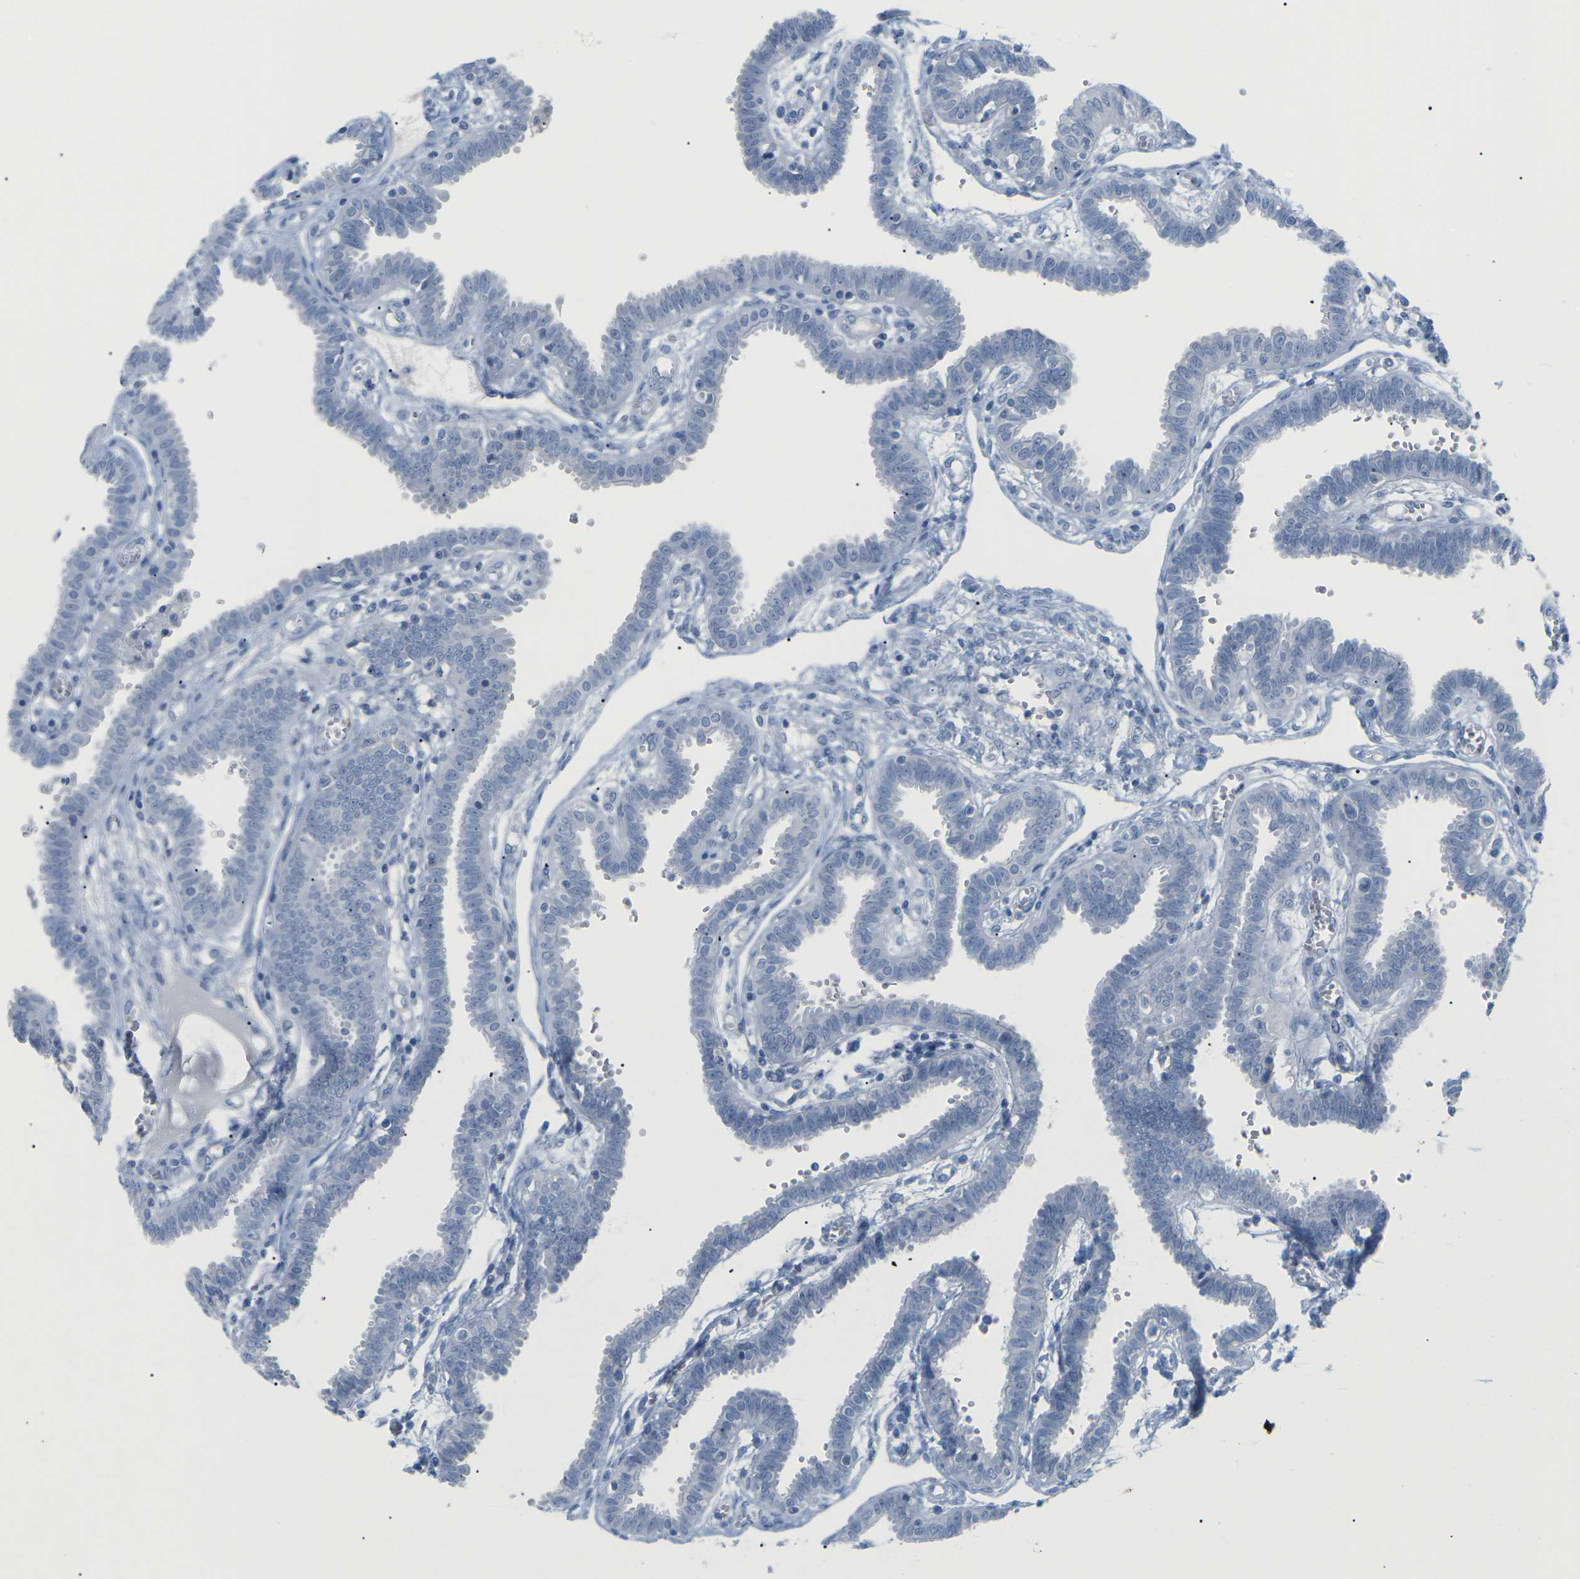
{"staining": {"intensity": "negative", "quantity": "none", "location": "none"}, "tissue": "fallopian tube", "cell_type": "Glandular cells", "image_type": "normal", "snomed": [{"axis": "morphology", "description": "Normal tissue, NOS"}, {"axis": "topography", "description": "Fallopian tube"}], "caption": "Micrograph shows no significant protein expression in glandular cells of benign fallopian tube. (DAB IHC with hematoxylin counter stain).", "gene": "HBG2", "patient": {"sex": "female", "age": 32}}